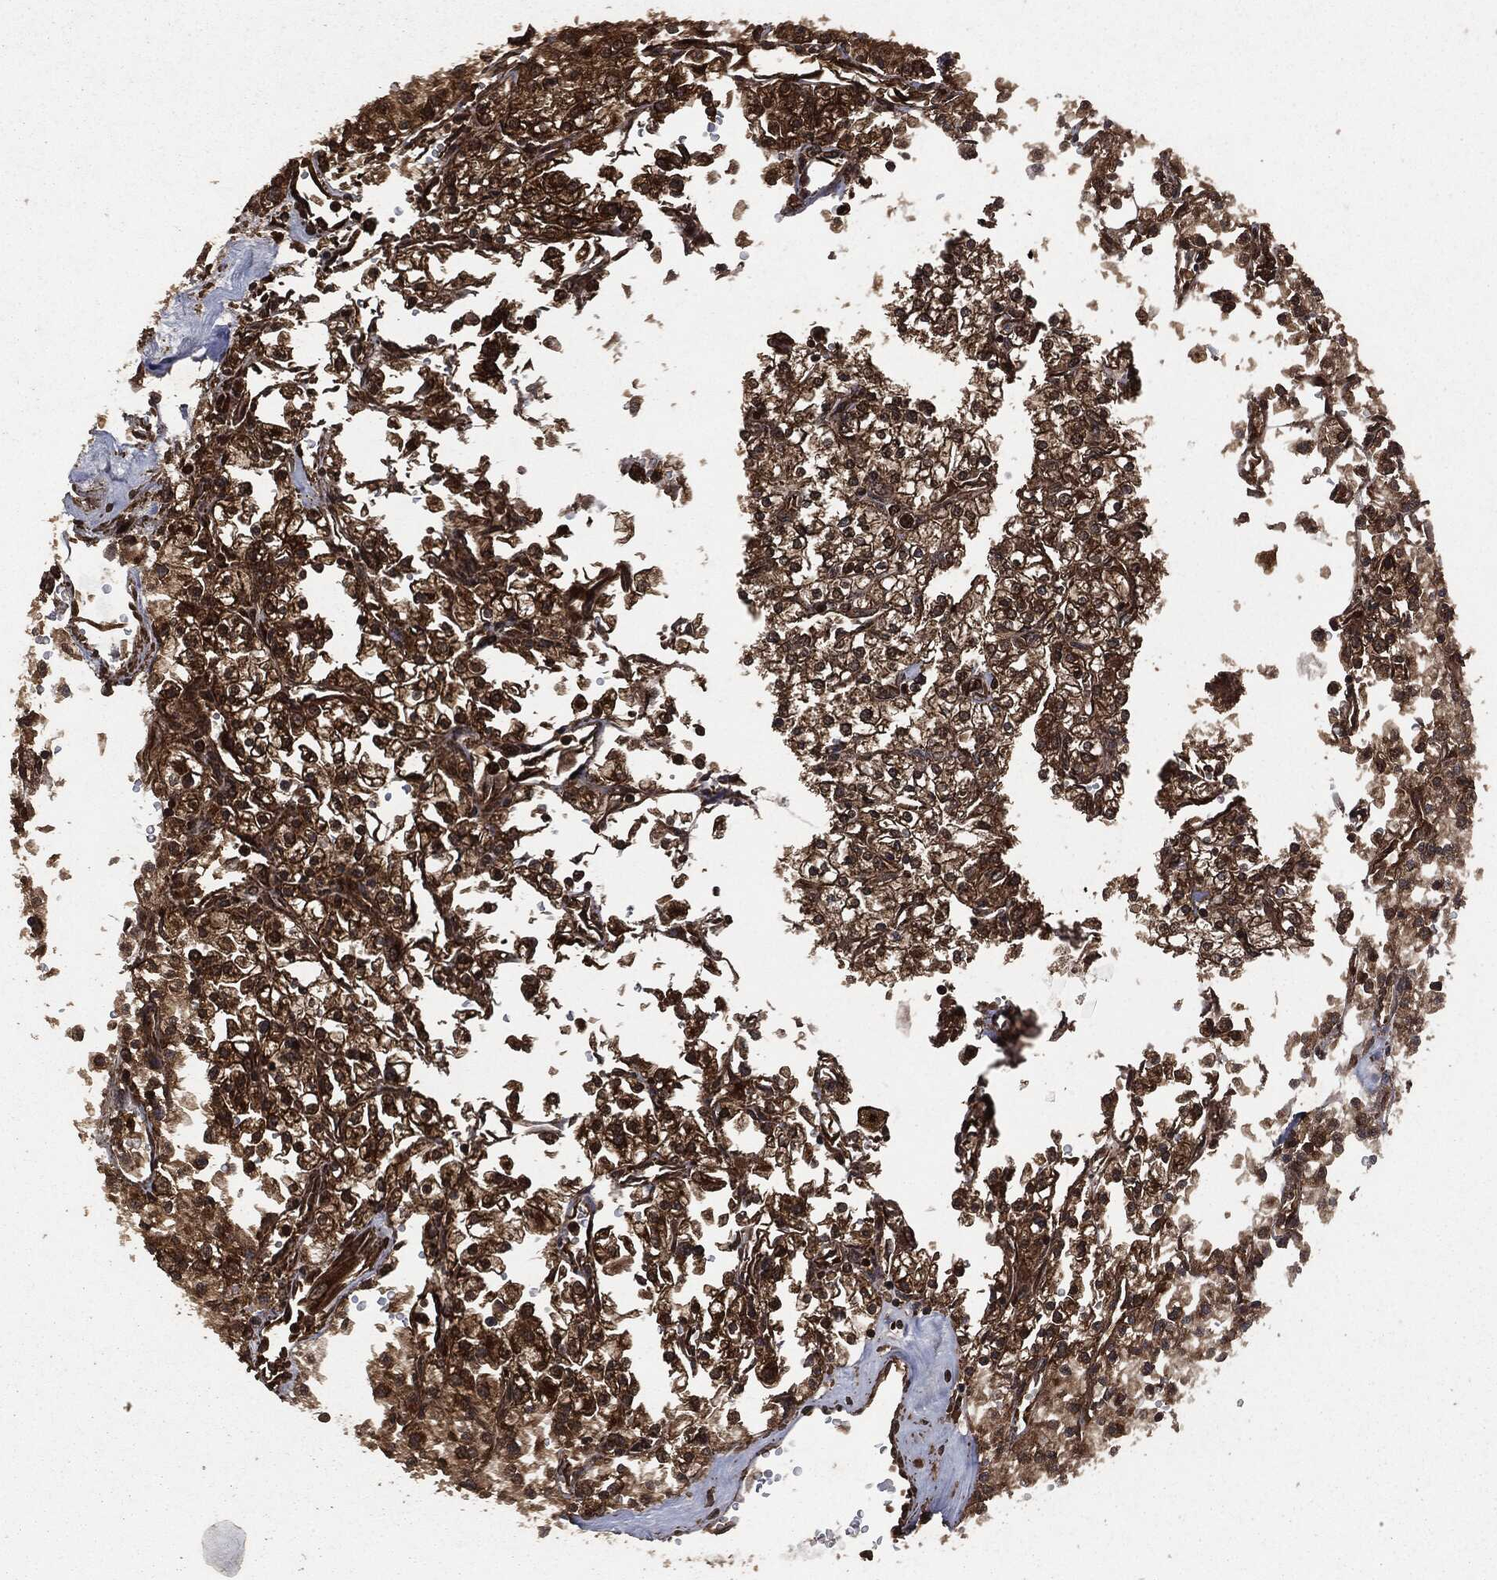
{"staining": {"intensity": "strong", "quantity": "25%-75%", "location": "cytoplasmic/membranous"}, "tissue": "renal cancer", "cell_type": "Tumor cells", "image_type": "cancer", "snomed": [{"axis": "morphology", "description": "Adenocarcinoma, NOS"}, {"axis": "topography", "description": "Kidney"}], "caption": "Immunohistochemical staining of renal cancer displays high levels of strong cytoplasmic/membranous protein expression in about 25%-75% of tumor cells.", "gene": "HRAS", "patient": {"sex": "male", "age": 80}}